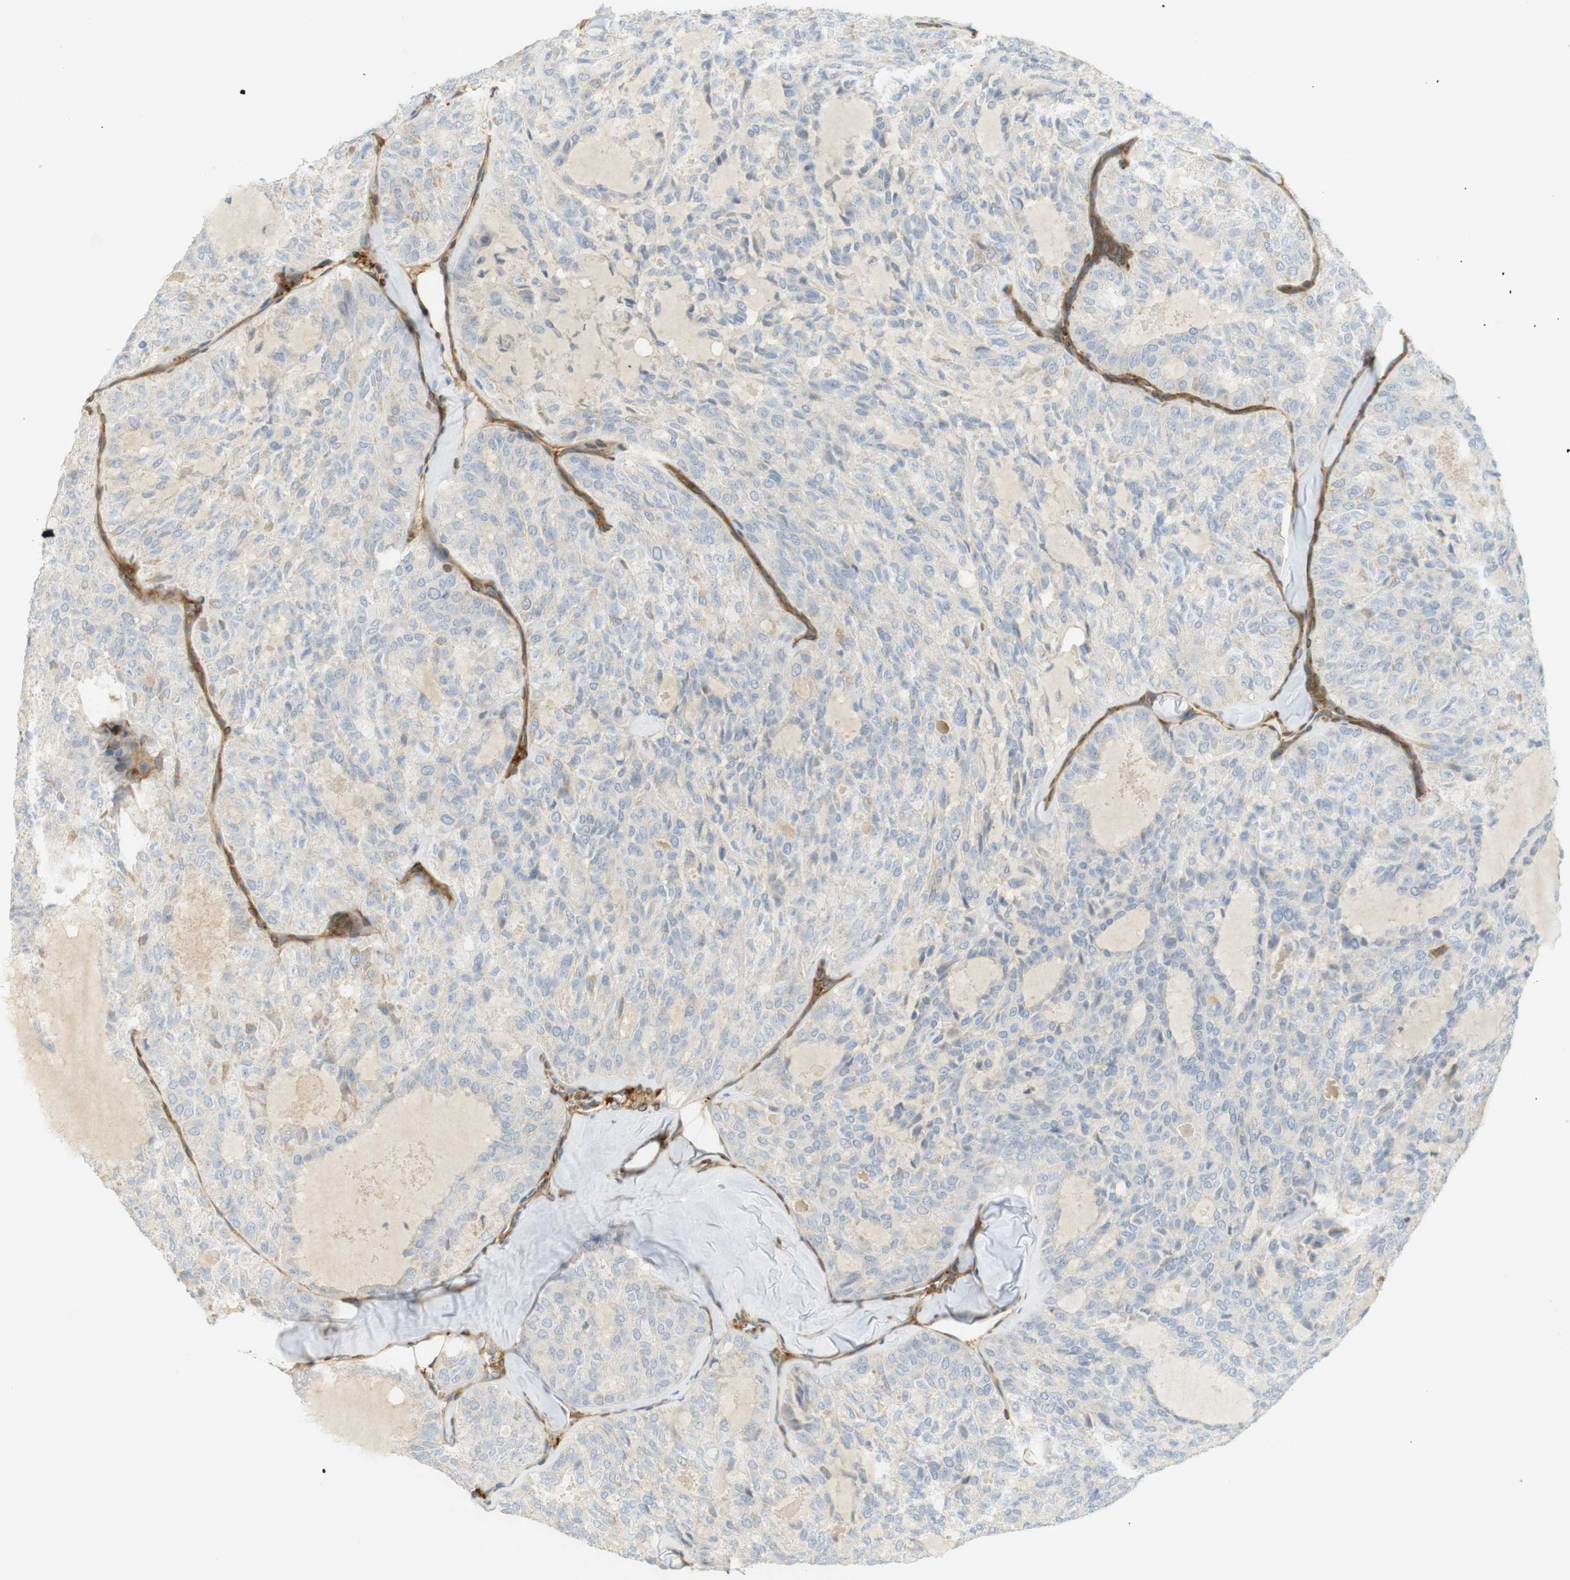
{"staining": {"intensity": "negative", "quantity": "none", "location": "none"}, "tissue": "thyroid cancer", "cell_type": "Tumor cells", "image_type": "cancer", "snomed": [{"axis": "morphology", "description": "Follicular adenoma carcinoma, NOS"}, {"axis": "topography", "description": "Thyroid gland"}], "caption": "High power microscopy photomicrograph of an immunohistochemistry (IHC) micrograph of thyroid cancer (follicular adenoma carcinoma), revealing no significant expression in tumor cells. The staining is performed using DAB (3,3'-diaminobenzidine) brown chromogen with nuclei counter-stained in using hematoxylin.", "gene": "PDE3A", "patient": {"sex": "male", "age": 75}}